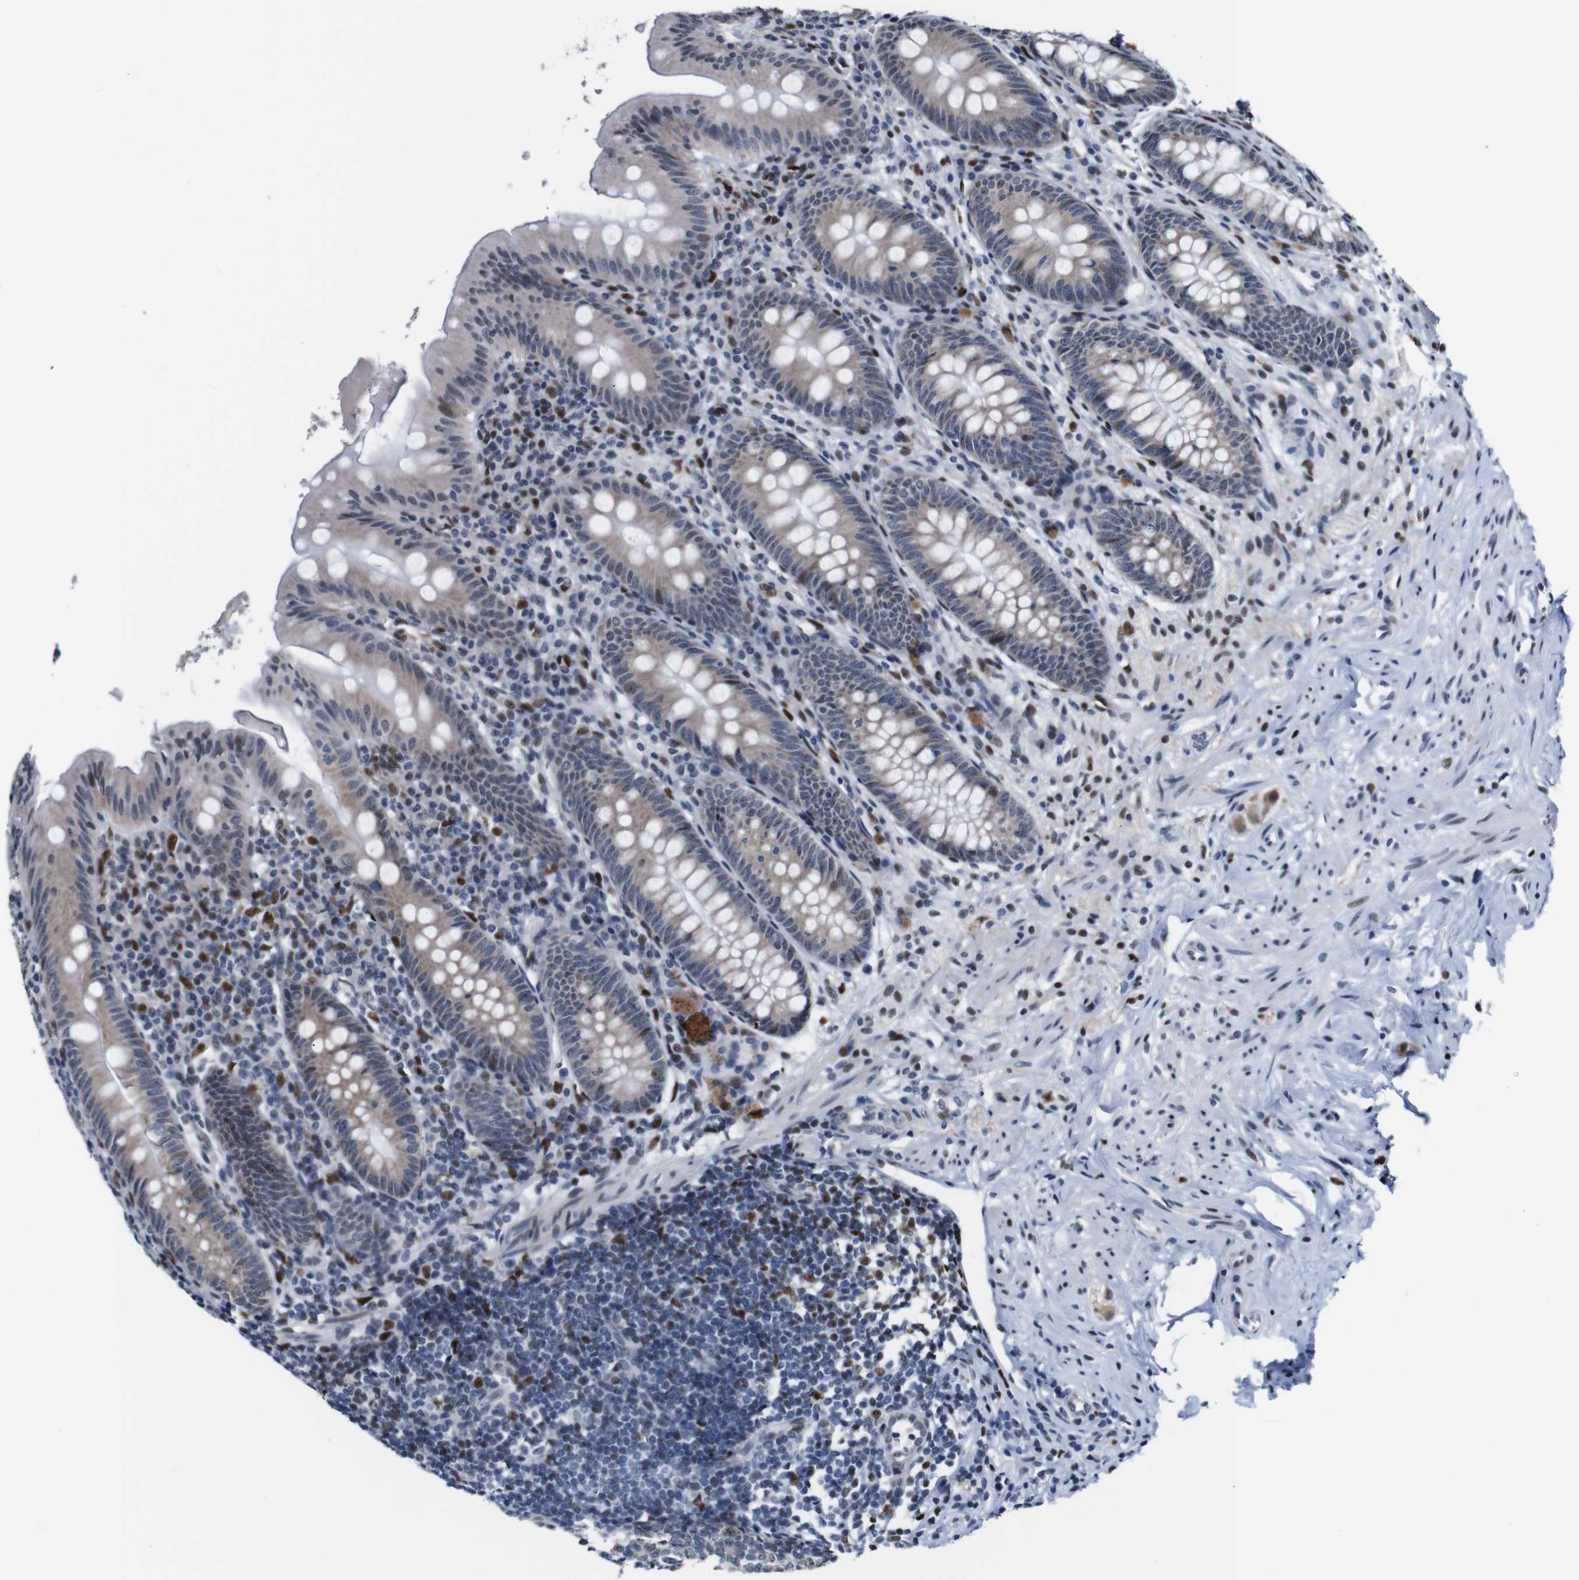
{"staining": {"intensity": "moderate", "quantity": "25%-75%", "location": "cytoplasmic/membranous"}, "tissue": "appendix", "cell_type": "Glandular cells", "image_type": "normal", "snomed": [{"axis": "morphology", "description": "Normal tissue, NOS"}, {"axis": "topography", "description": "Appendix"}], "caption": "Immunohistochemical staining of normal human appendix demonstrates medium levels of moderate cytoplasmic/membranous expression in about 25%-75% of glandular cells. Immunohistochemistry (ihc) stains the protein of interest in brown and the nuclei are stained blue.", "gene": "GATA6", "patient": {"sex": "male", "age": 56}}